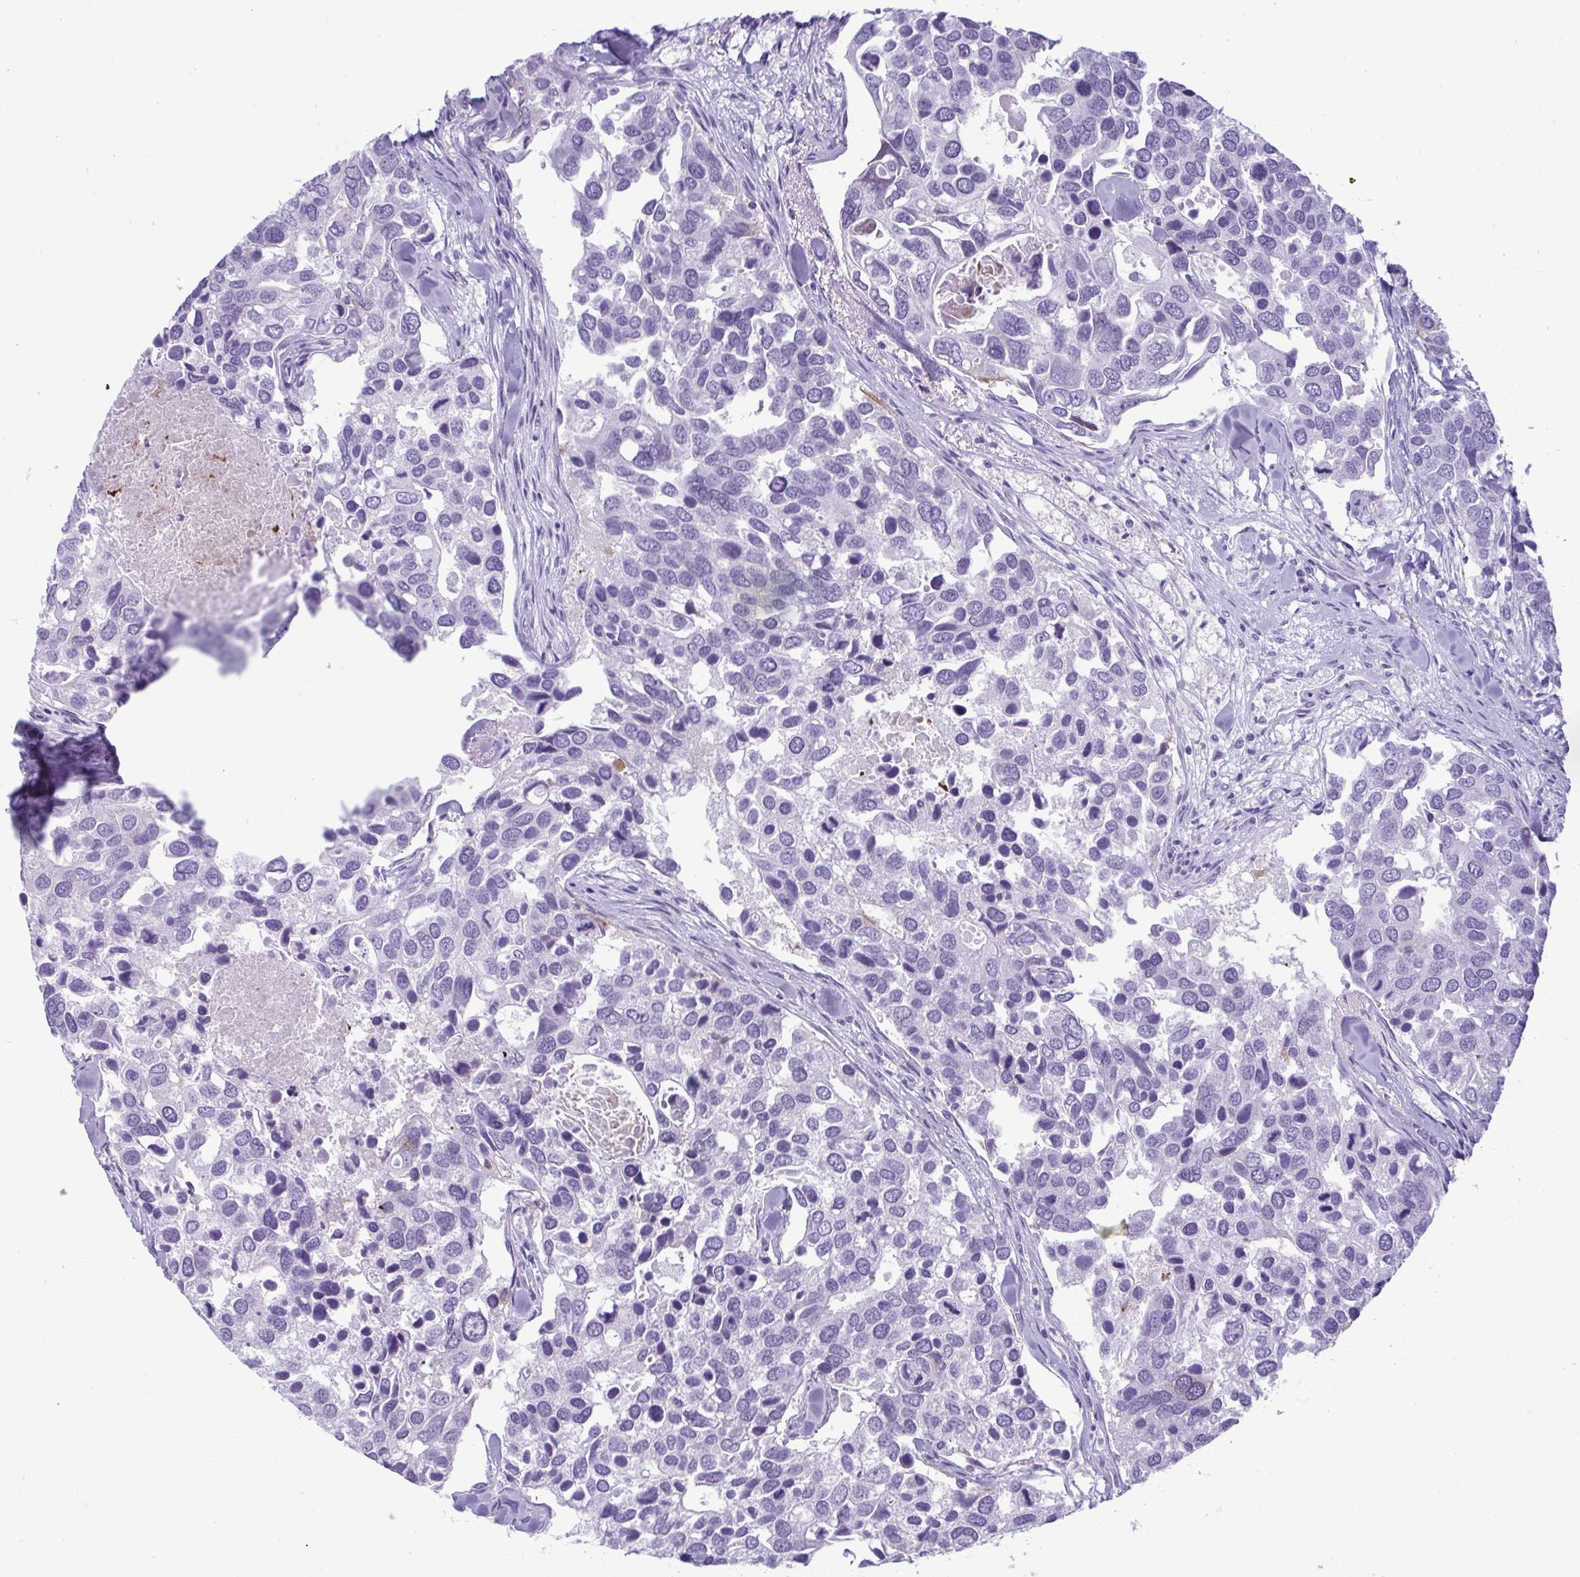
{"staining": {"intensity": "negative", "quantity": "none", "location": "none"}, "tissue": "breast cancer", "cell_type": "Tumor cells", "image_type": "cancer", "snomed": [{"axis": "morphology", "description": "Duct carcinoma"}, {"axis": "topography", "description": "Breast"}], "caption": "This is an IHC histopathology image of human breast cancer. There is no expression in tumor cells.", "gene": "TCEAL3", "patient": {"sex": "female", "age": 83}}